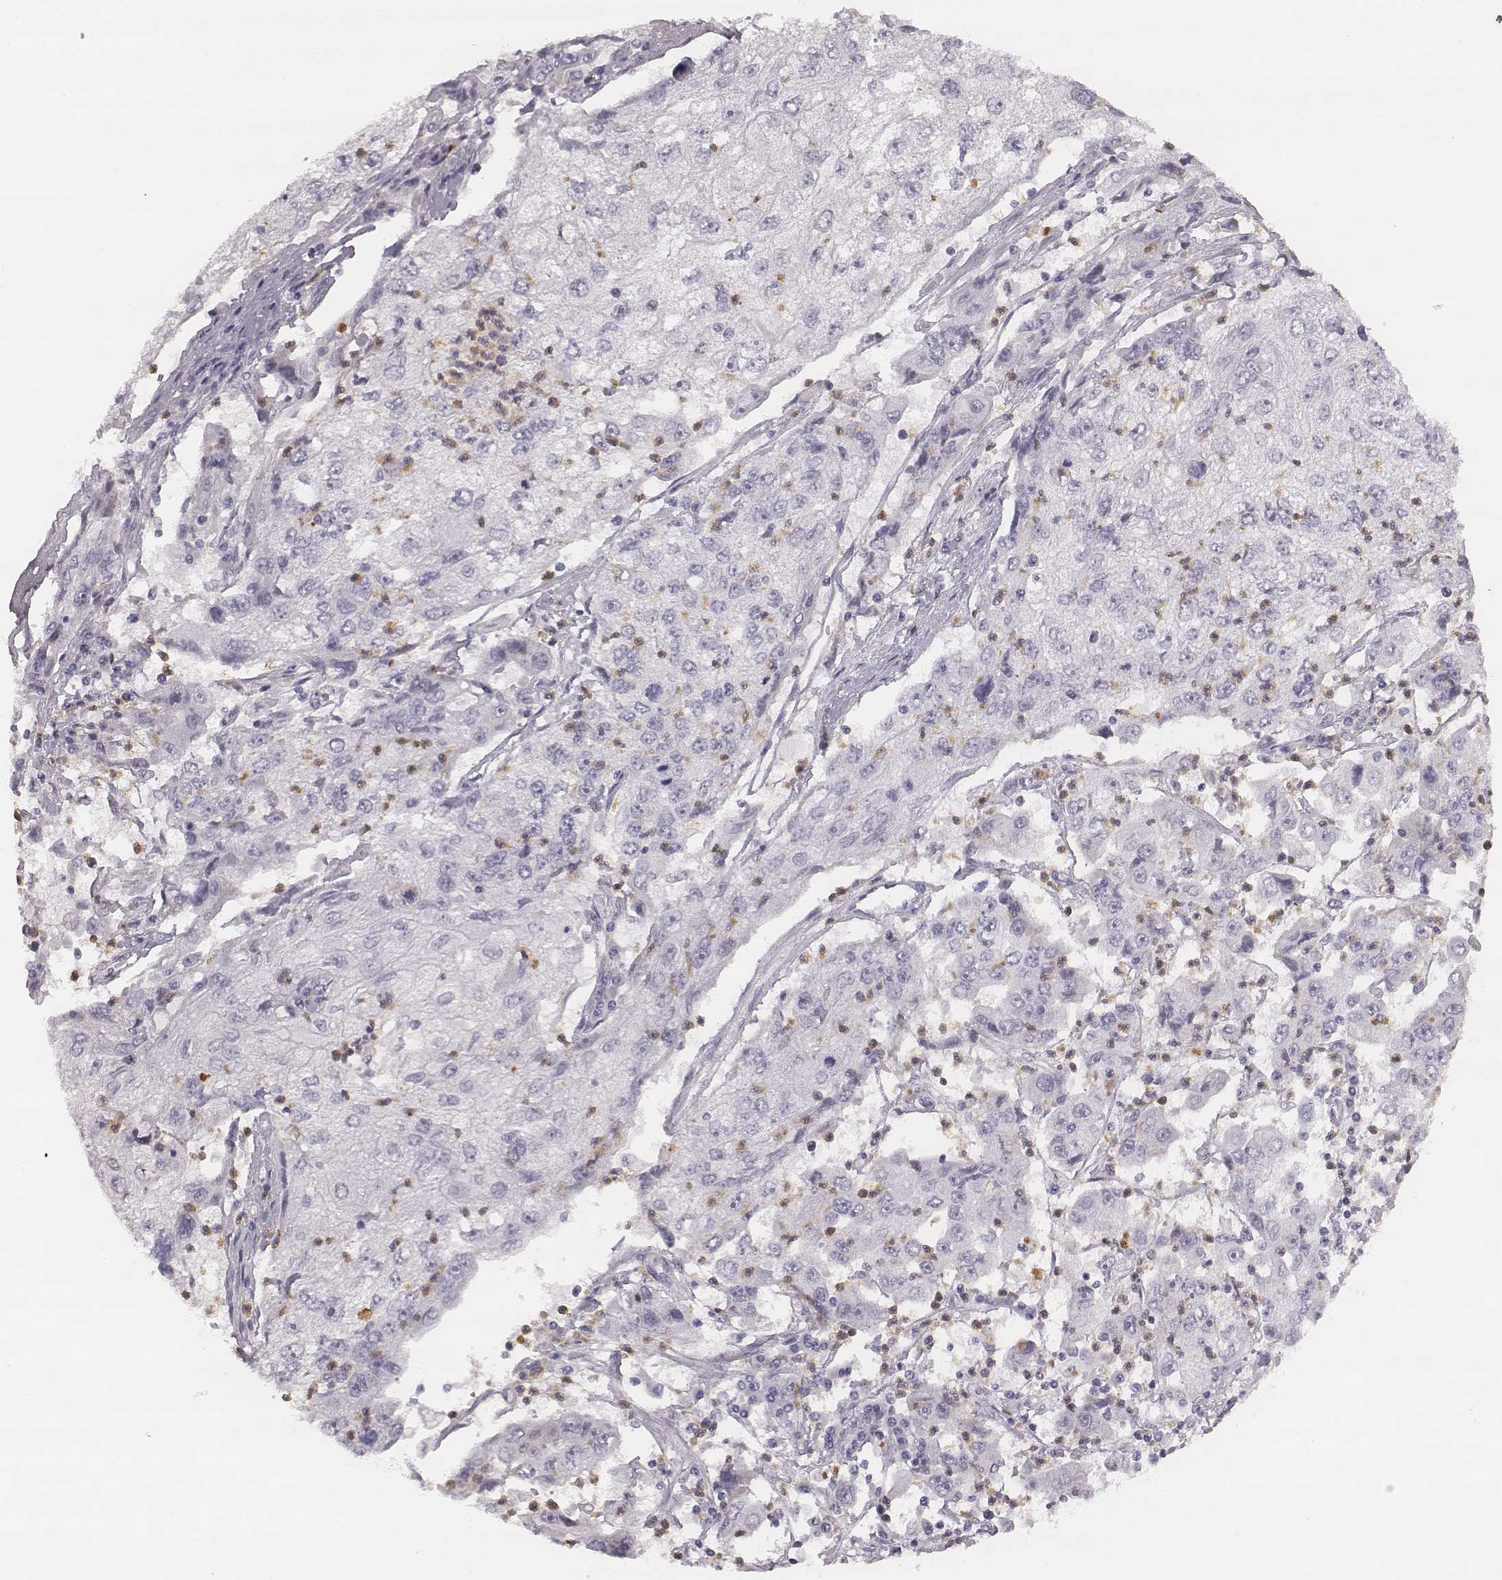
{"staining": {"intensity": "negative", "quantity": "none", "location": "none"}, "tissue": "cervical cancer", "cell_type": "Tumor cells", "image_type": "cancer", "snomed": [{"axis": "morphology", "description": "Squamous cell carcinoma, NOS"}, {"axis": "topography", "description": "Cervix"}], "caption": "Cervical cancer (squamous cell carcinoma) stained for a protein using immunohistochemistry displays no positivity tumor cells.", "gene": "KCNJ12", "patient": {"sex": "female", "age": 36}}